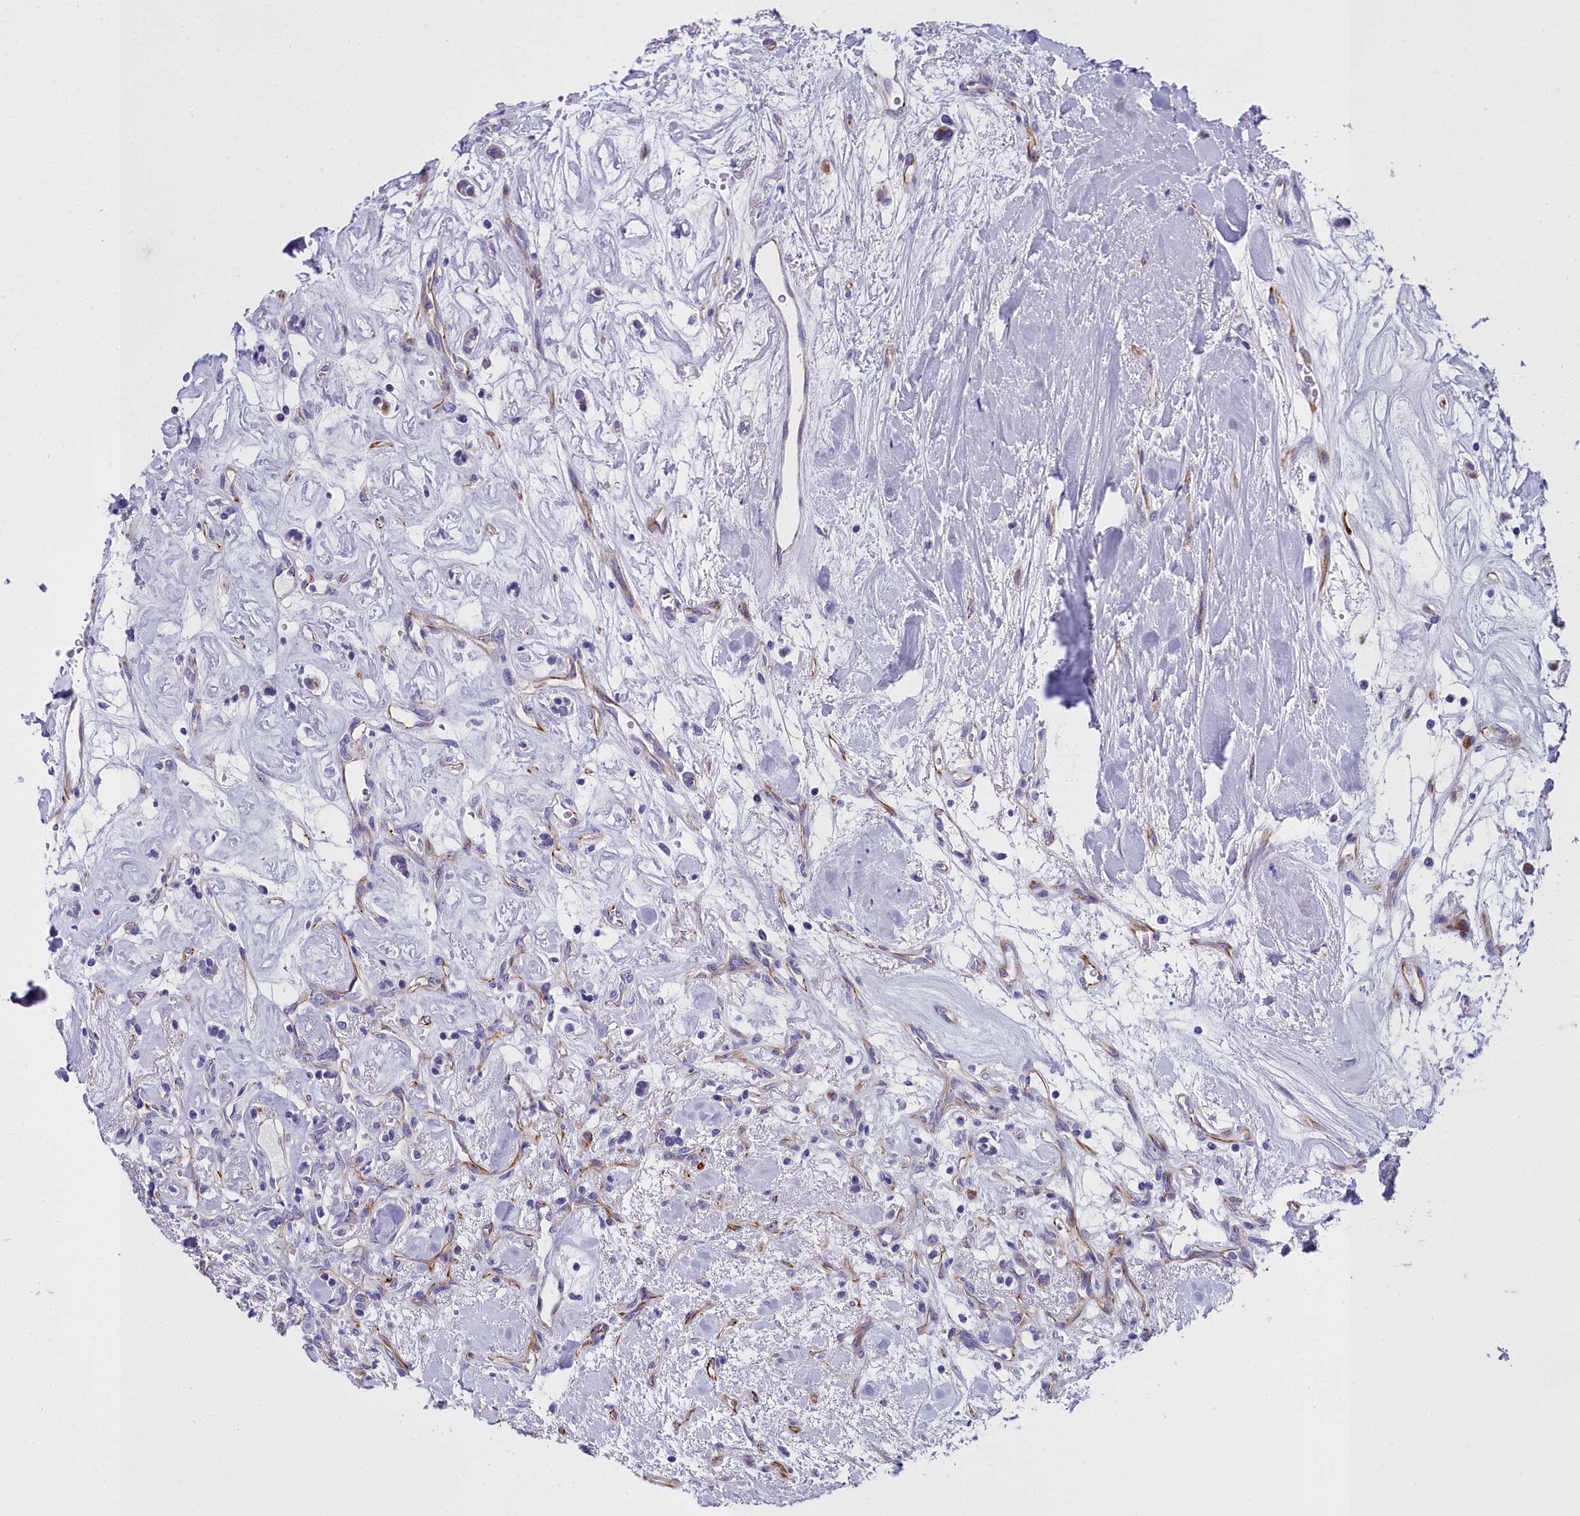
{"staining": {"intensity": "negative", "quantity": "none", "location": "none"}, "tissue": "renal cancer", "cell_type": "Tumor cells", "image_type": "cancer", "snomed": [{"axis": "morphology", "description": "Adenocarcinoma, NOS"}, {"axis": "topography", "description": "Kidney"}], "caption": "An image of human adenocarcinoma (renal) is negative for staining in tumor cells.", "gene": "TIMM22", "patient": {"sex": "male", "age": 77}}